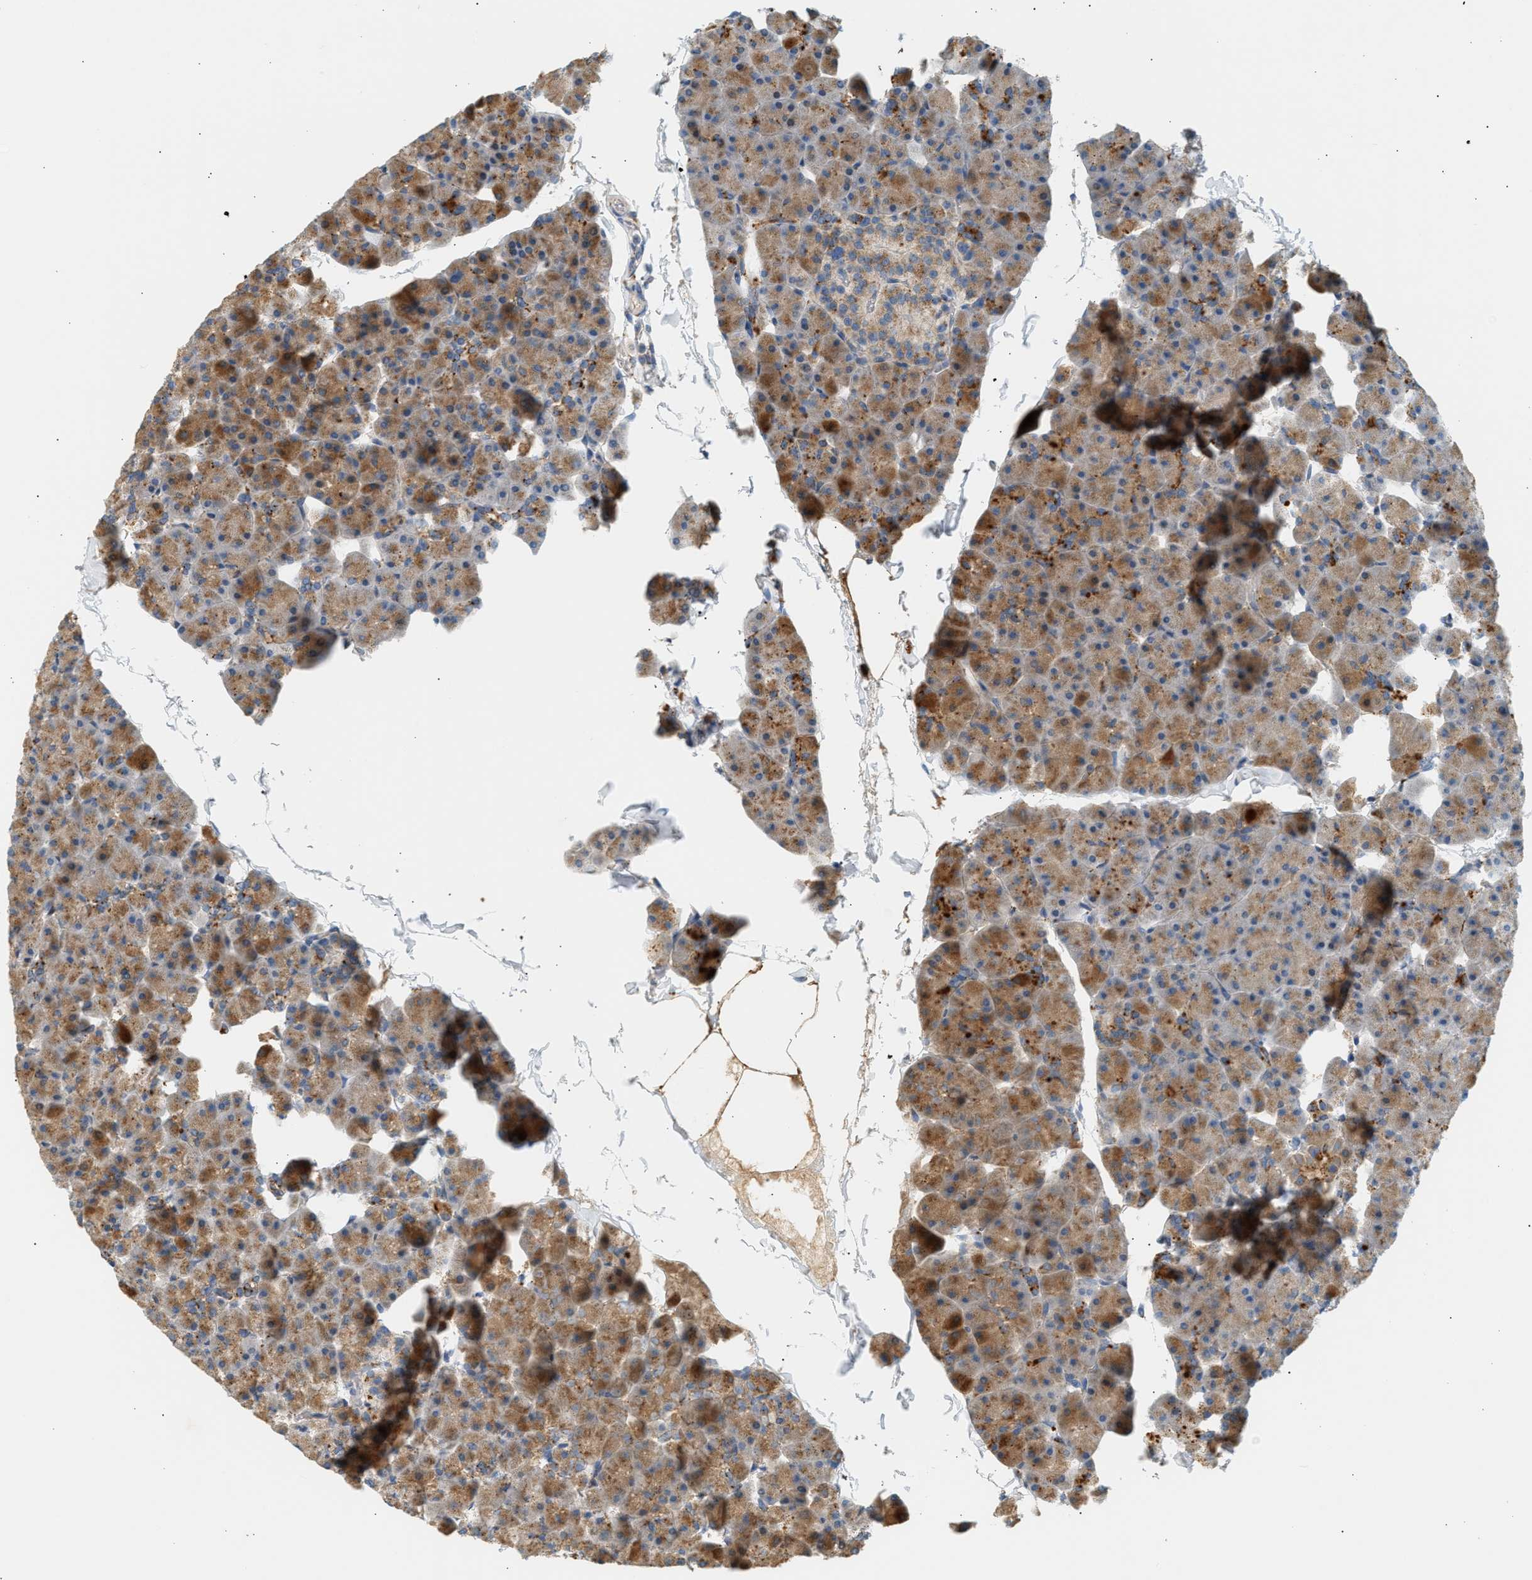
{"staining": {"intensity": "moderate", "quantity": ">75%", "location": "cytoplasmic/membranous"}, "tissue": "pancreas", "cell_type": "Exocrine glandular cells", "image_type": "normal", "snomed": [{"axis": "morphology", "description": "Normal tissue, NOS"}, {"axis": "topography", "description": "Pancreas"}], "caption": "Immunohistochemistry (DAB (3,3'-diaminobenzidine)) staining of normal pancreas exhibits moderate cytoplasmic/membranous protein staining in about >75% of exocrine glandular cells.", "gene": "ENTHD1", "patient": {"sex": "male", "age": 35}}